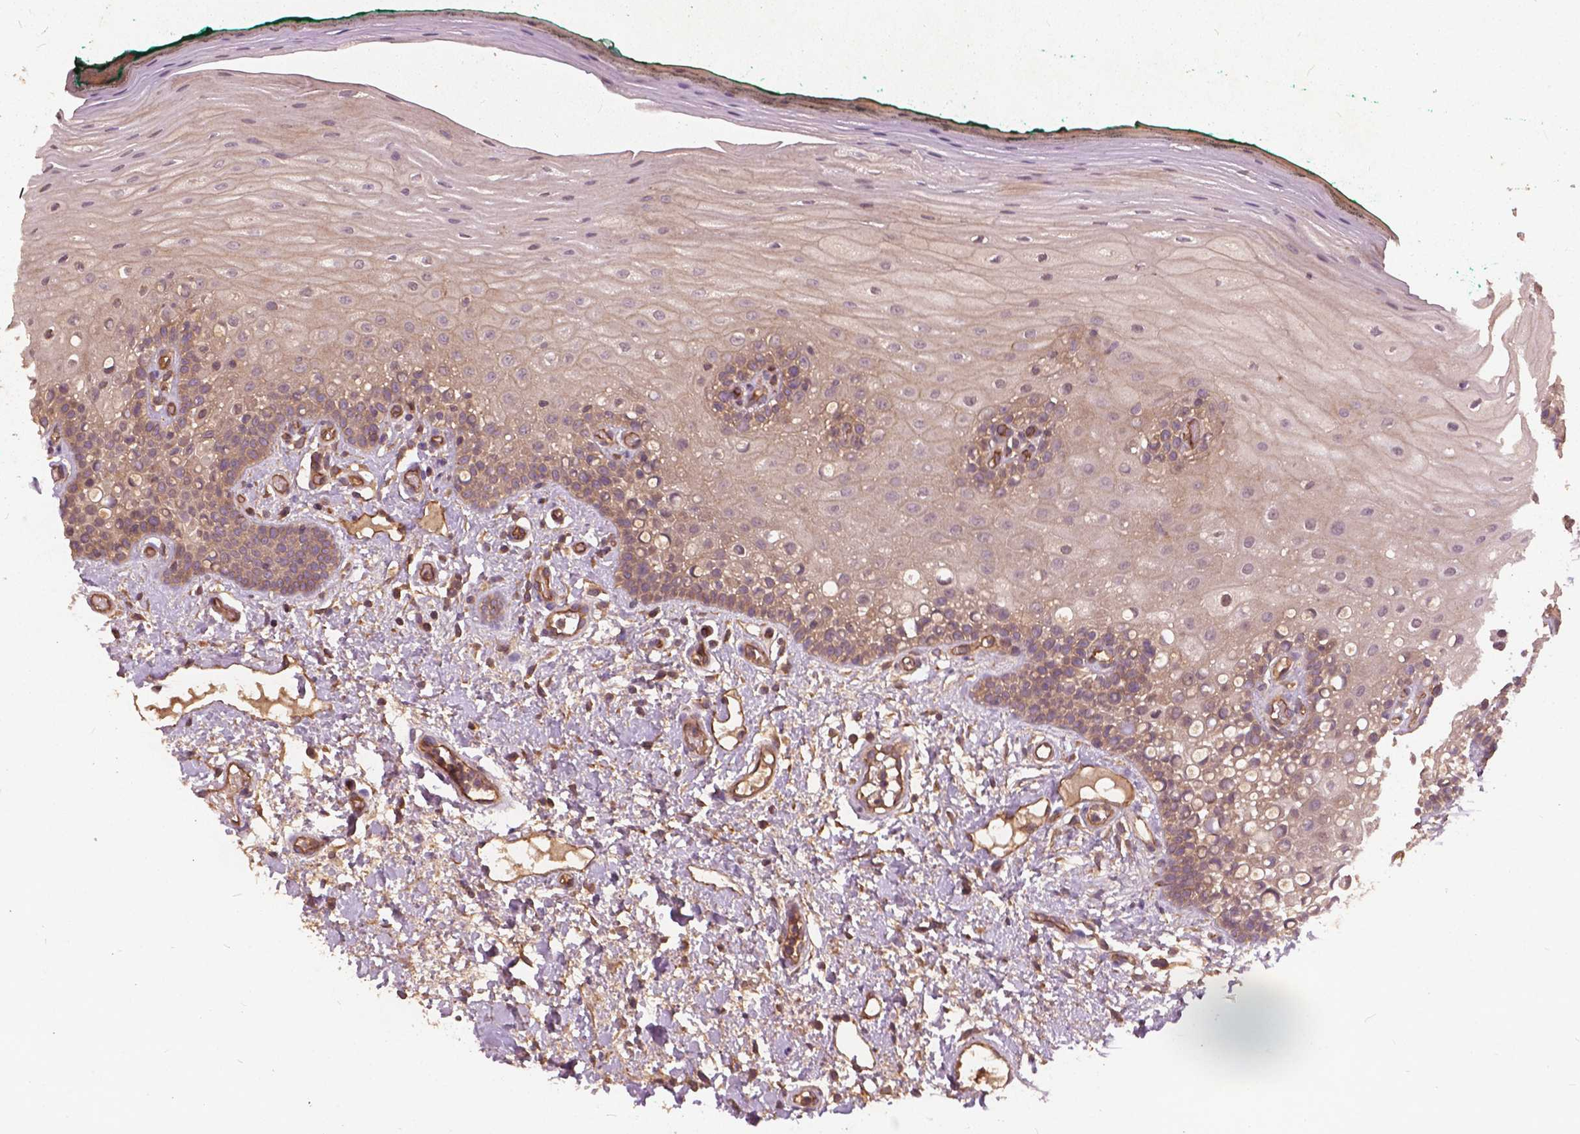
{"staining": {"intensity": "moderate", "quantity": "25%-75%", "location": "cytoplasmic/membranous"}, "tissue": "oral mucosa", "cell_type": "Squamous epithelial cells", "image_type": "normal", "snomed": [{"axis": "morphology", "description": "Normal tissue, NOS"}, {"axis": "topography", "description": "Oral tissue"}], "caption": "DAB (3,3'-diaminobenzidine) immunohistochemical staining of normal human oral mucosa shows moderate cytoplasmic/membranous protein staining in about 25%-75% of squamous epithelial cells.", "gene": "UBXN2A", "patient": {"sex": "female", "age": 83}}